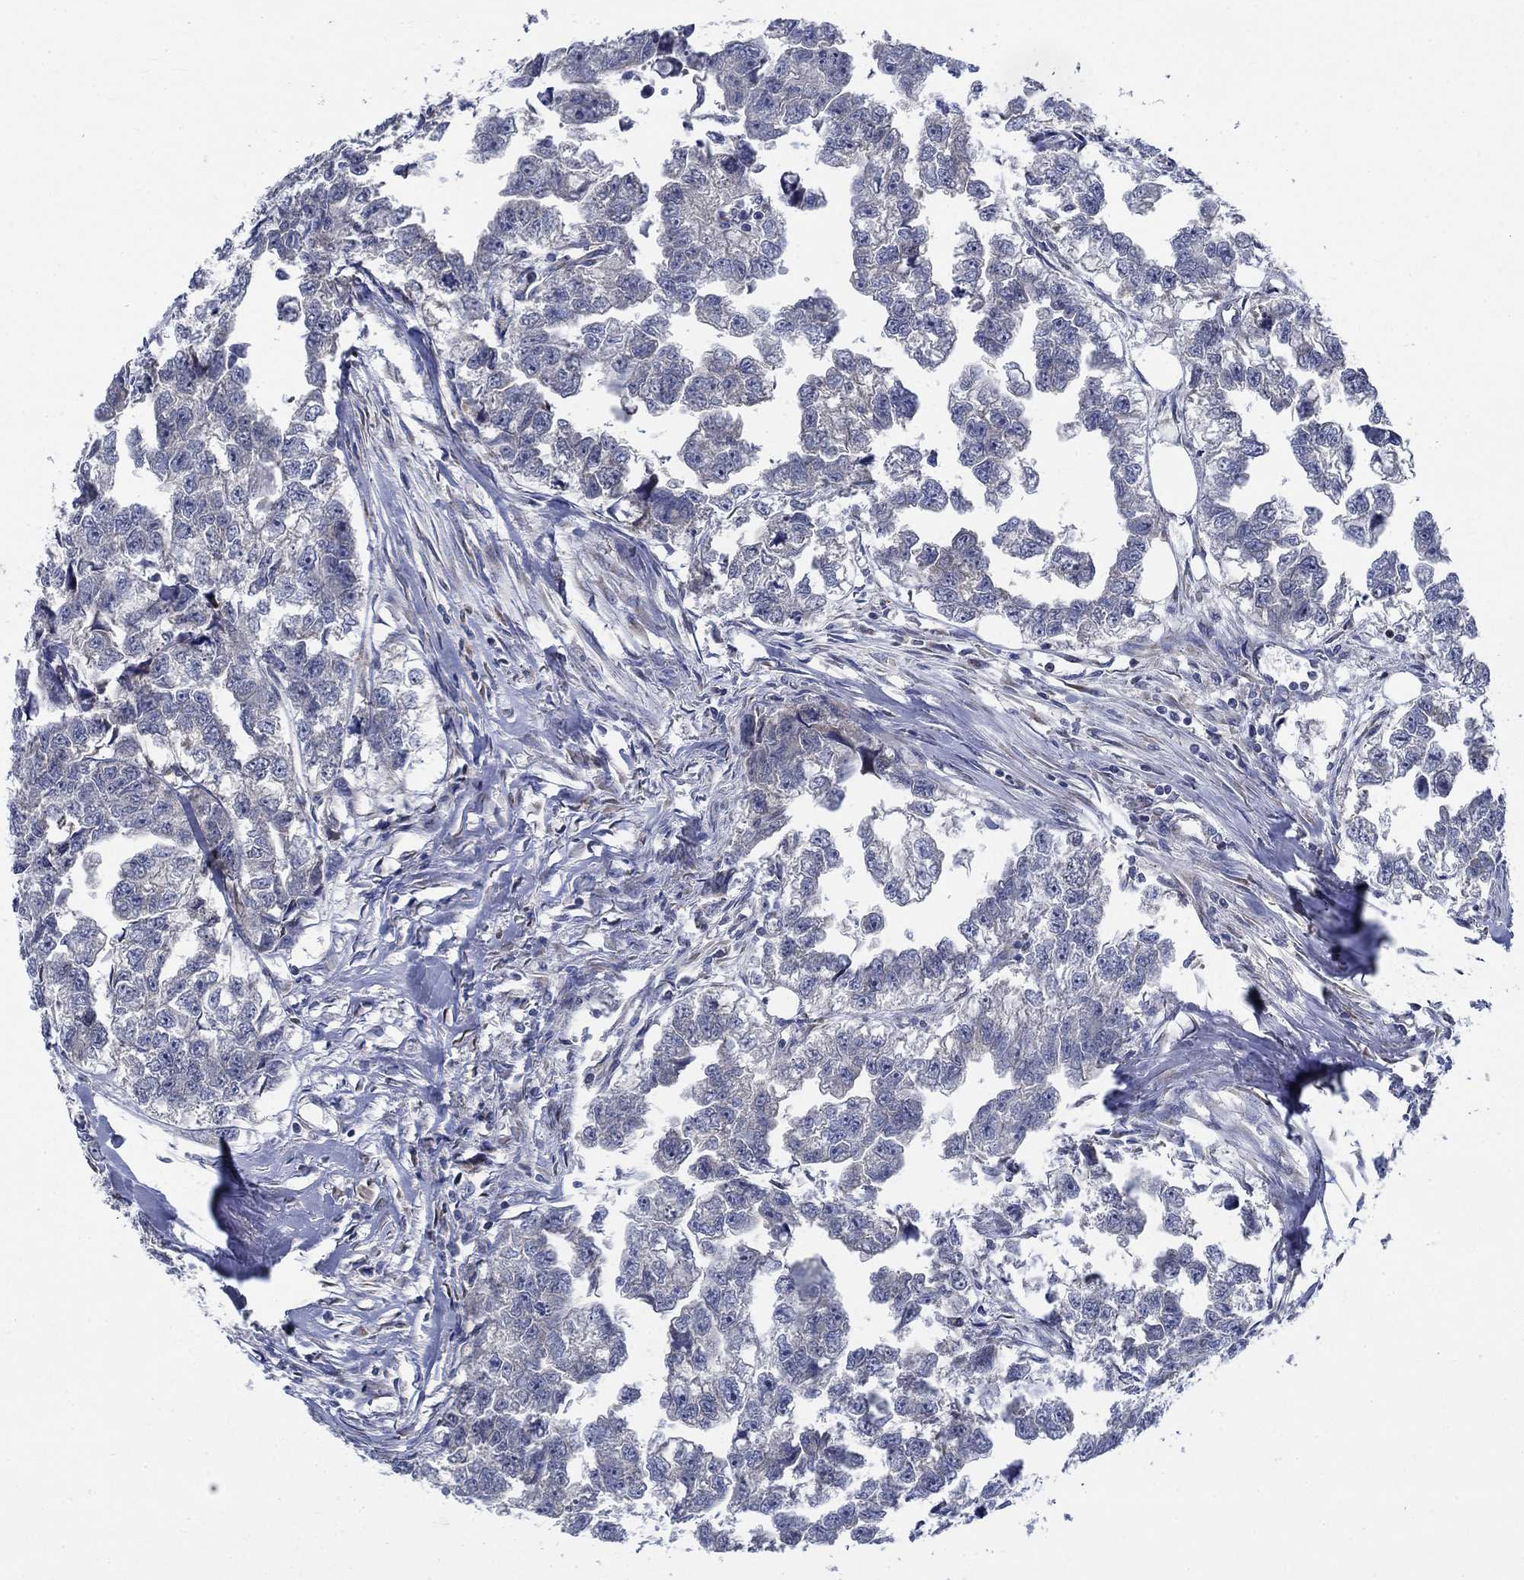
{"staining": {"intensity": "negative", "quantity": "none", "location": "none"}, "tissue": "testis cancer", "cell_type": "Tumor cells", "image_type": "cancer", "snomed": [{"axis": "morphology", "description": "Carcinoma, Embryonal, NOS"}, {"axis": "morphology", "description": "Teratoma, malignant, NOS"}, {"axis": "topography", "description": "Testis"}], "caption": "A micrograph of human testis cancer (embryonal carcinoma) is negative for staining in tumor cells. (Immunohistochemistry (ihc), brightfield microscopy, high magnification).", "gene": "MMP24", "patient": {"sex": "male", "age": 44}}